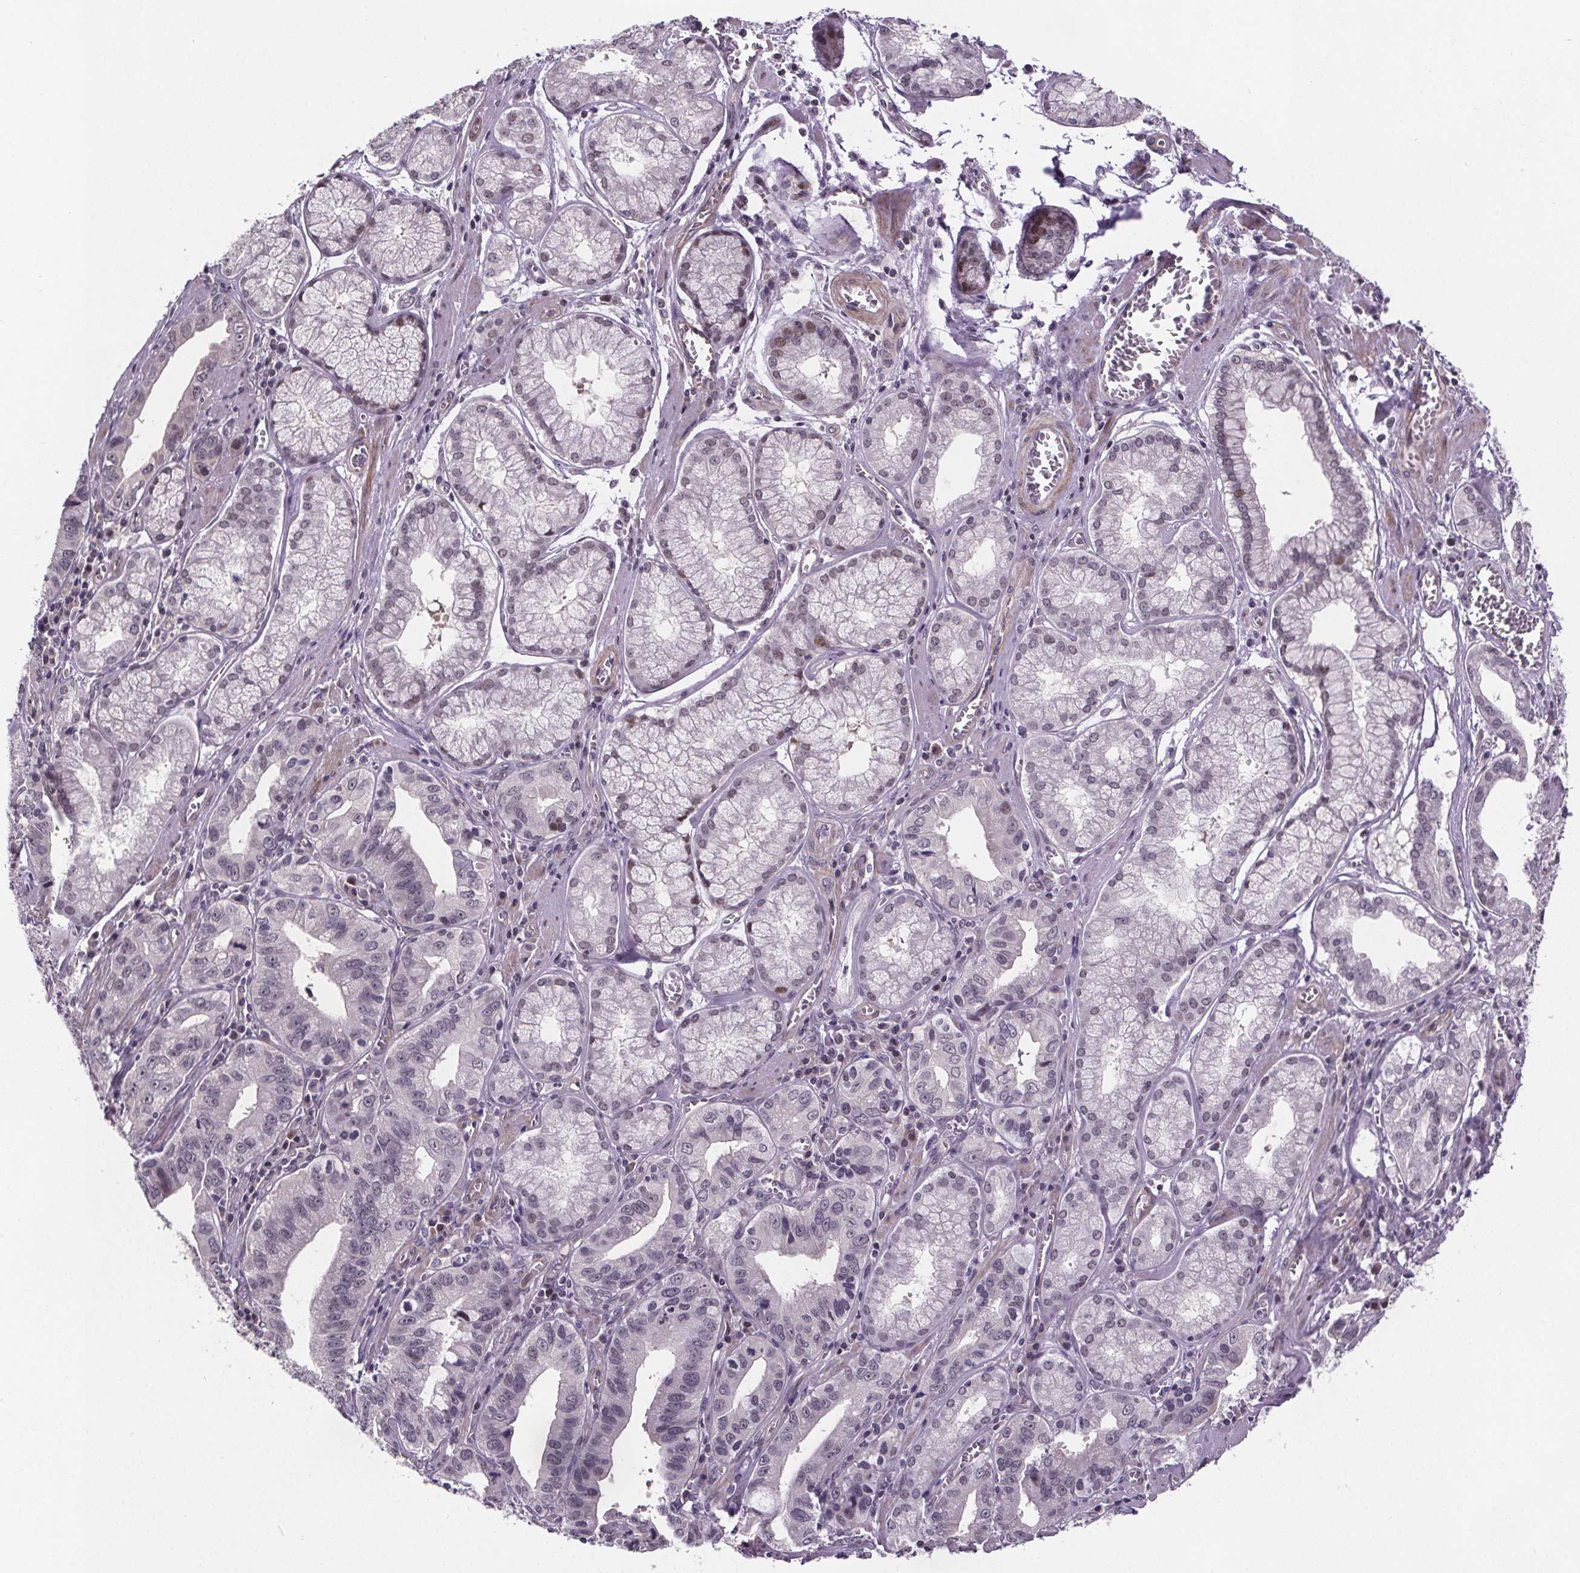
{"staining": {"intensity": "negative", "quantity": "none", "location": "none"}, "tissue": "stomach cancer", "cell_type": "Tumor cells", "image_type": "cancer", "snomed": [{"axis": "morphology", "description": "Adenocarcinoma, NOS"}, {"axis": "topography", "description": "Stomach, lower"}], "caption": "This is a histopathology image of immunohistochemistry staining of adenocarcinoma (stomach), which shows no staining in tumor cells. (DAB immunohistochemistry (IHC) visualized using brightfield microscopy, high magnification).", "gene": "TTC12", "patient": {"sex": "female", "age": 76}}